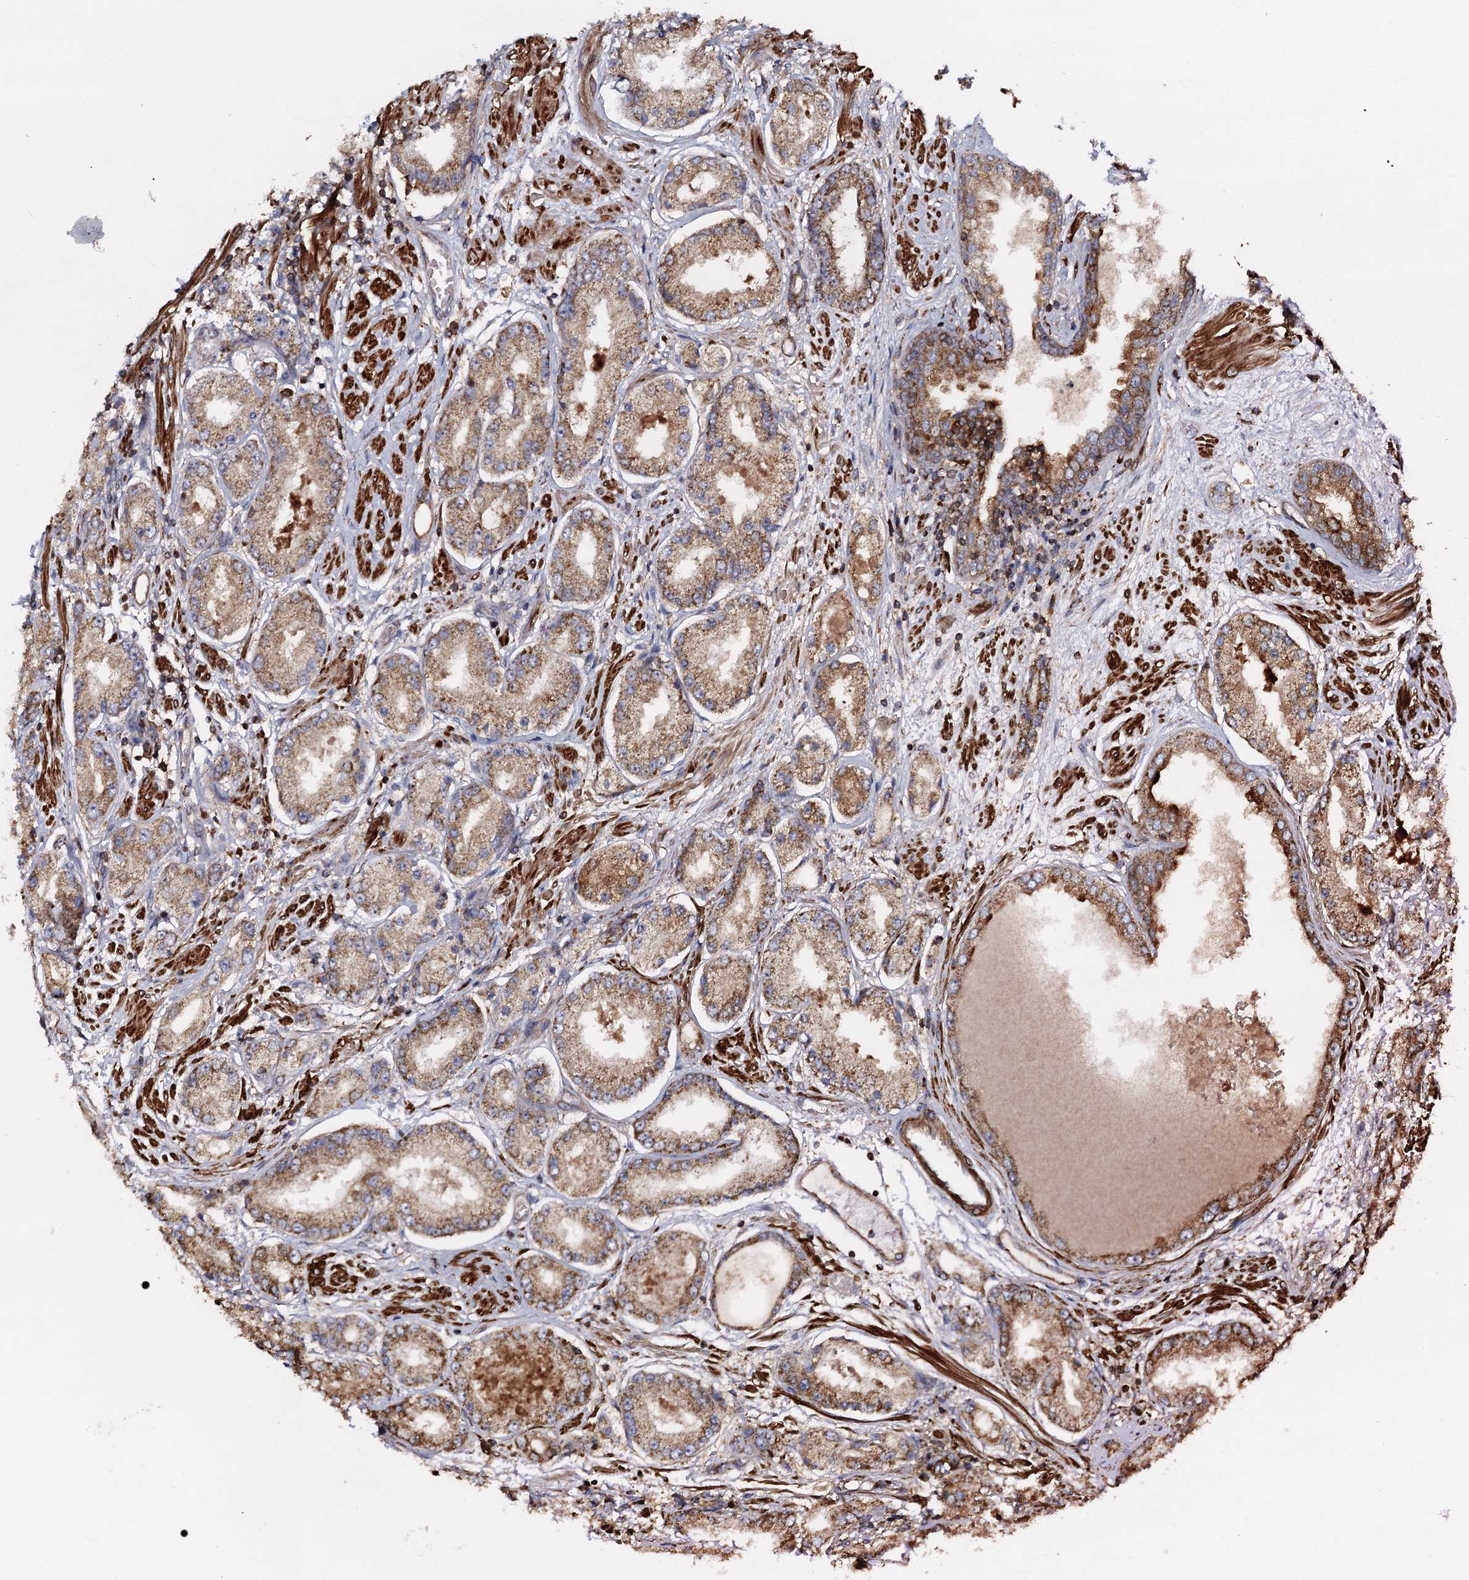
{"staining": {"intensity": "moderate", "quantity": ">75%", "location": "cytoplasmic/membranous"}, "tissue": "prostate cancer", "cell_type": "Tumor cells", "image_type": "cancer", "snomed": [{"axis": "morphology", "description": "Adenocarcinoma, High grade"}, {"axis": "topography", "description": "Prostate"}], "caption": "Adenocarcinoma (high-grade) (prostate) tissue reveals moderate cytoplasmic/membranous positivity in about >75% of tumor cells (DAB (3,3'-diaminobenzidine) = brown stain, brightfield microscopy at high magnification).", "gene": "VWA8", "patient": {"sex": "male", "age": 59}}